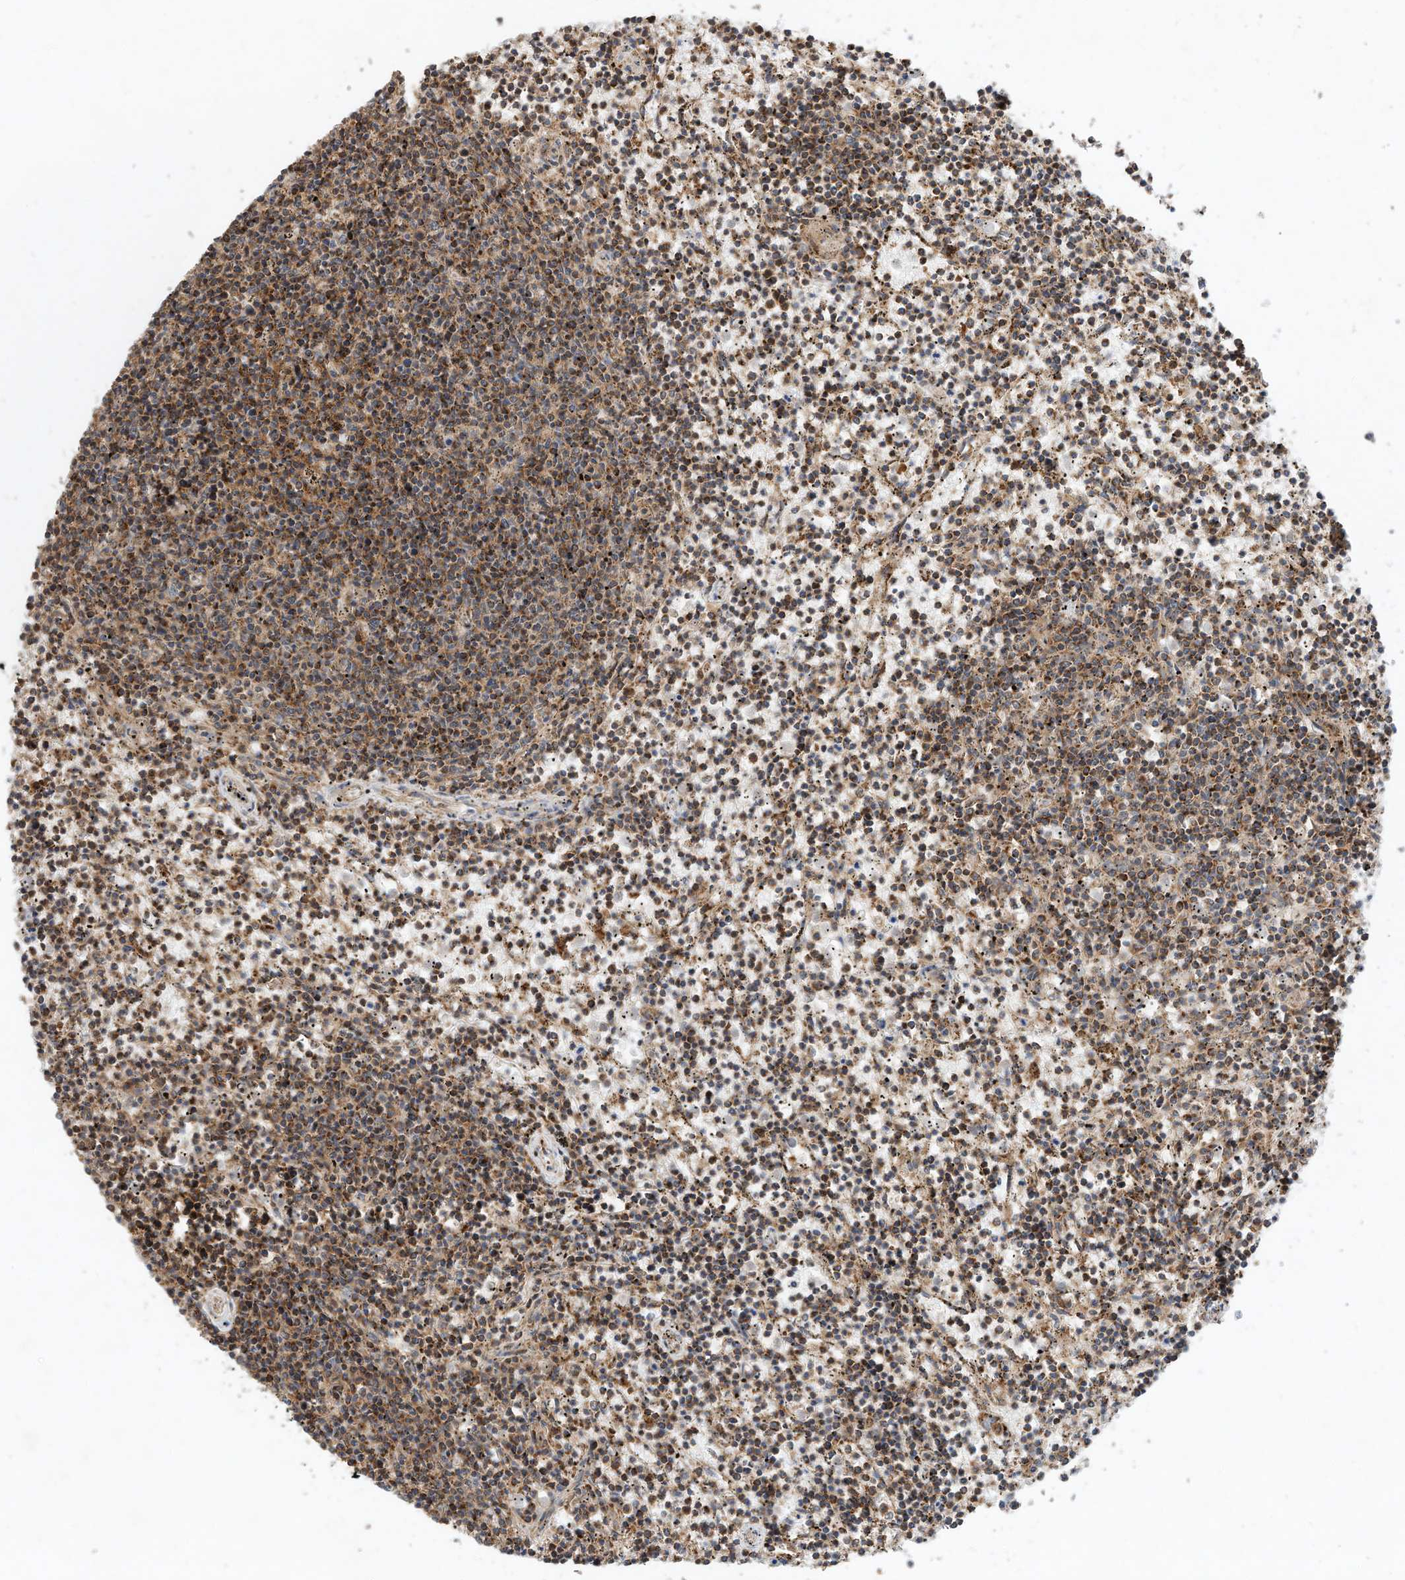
{"staining": {"intensity": "moderate", "quantity": ">75%", "location": "cytoplasmic/membranous"}, "tissue": "lymphoma", "cell_type": "Tumor cells", "image_type": "cancer", "snomed": [{"axis": "morphology", "description": "Malignant lymphoma, non-Hodgkin's type, Low grade"}, {"axis": "topography", "description": "Spleen"}], "caption": "Tumor cells reveal medium levels of moderate cytoplasmic/membranous positivity in approximately >75% of cells in lymphoma. Nuclei are stained in blue.", "gene": "CPAMD8", "patient": {"sex": "female", "age": 50}}